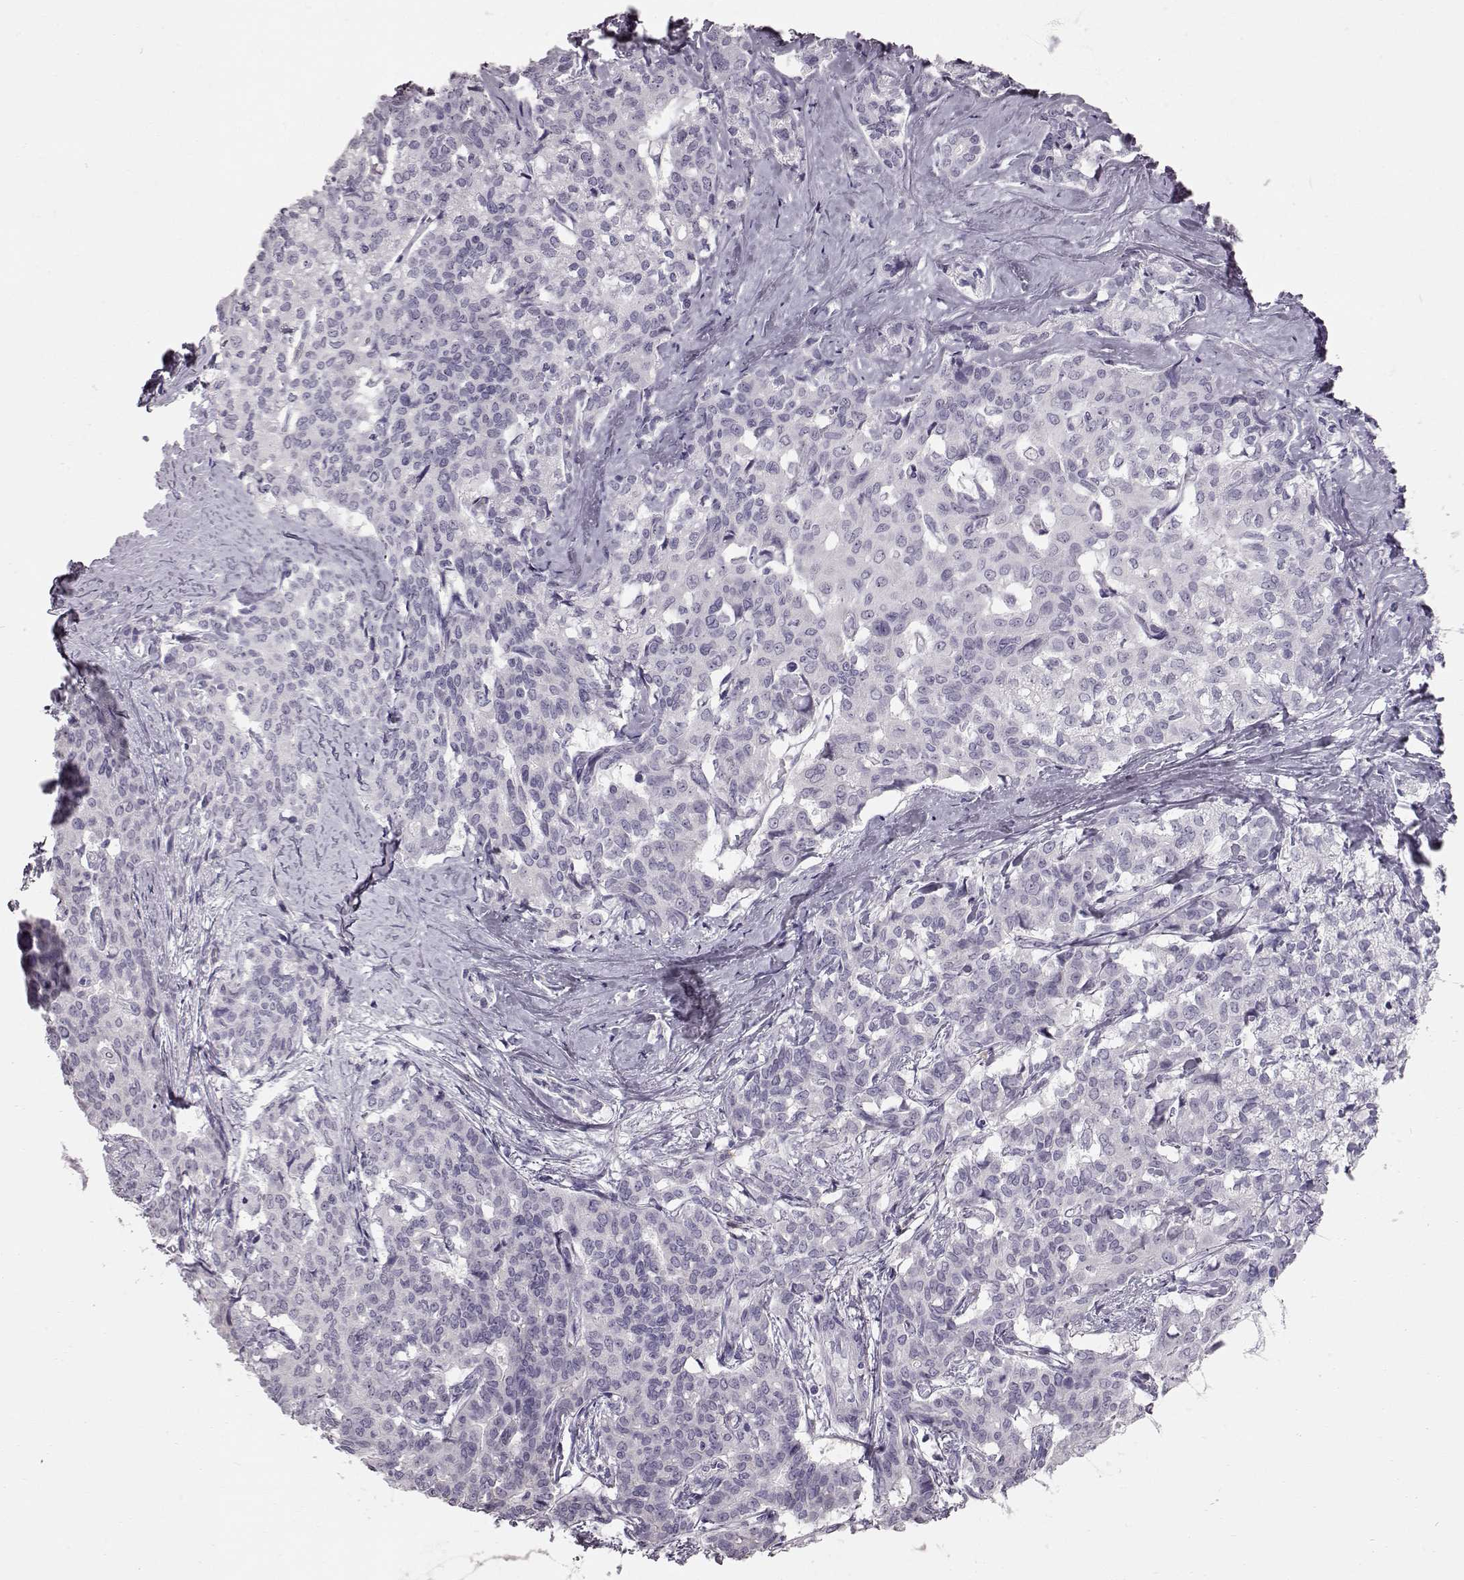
{"staining": {"intensity": "negative", "quantity": "none", "location": "none"}, "tissue": "liver cancer", "cell_type": "Tumor cells", "image_type": "cancer", "snomed": [{"axis": "morphology", "description": "Cholangiocarcinoma"}, {"axis": "topography", "description": "Liver"}], "caption": "This is an immunohistochemistry (IHC) image of liver cancer. There is no staining in tumor cells.", "gene": "FUT4", "patient": {"sex": "female", "age": 47}}